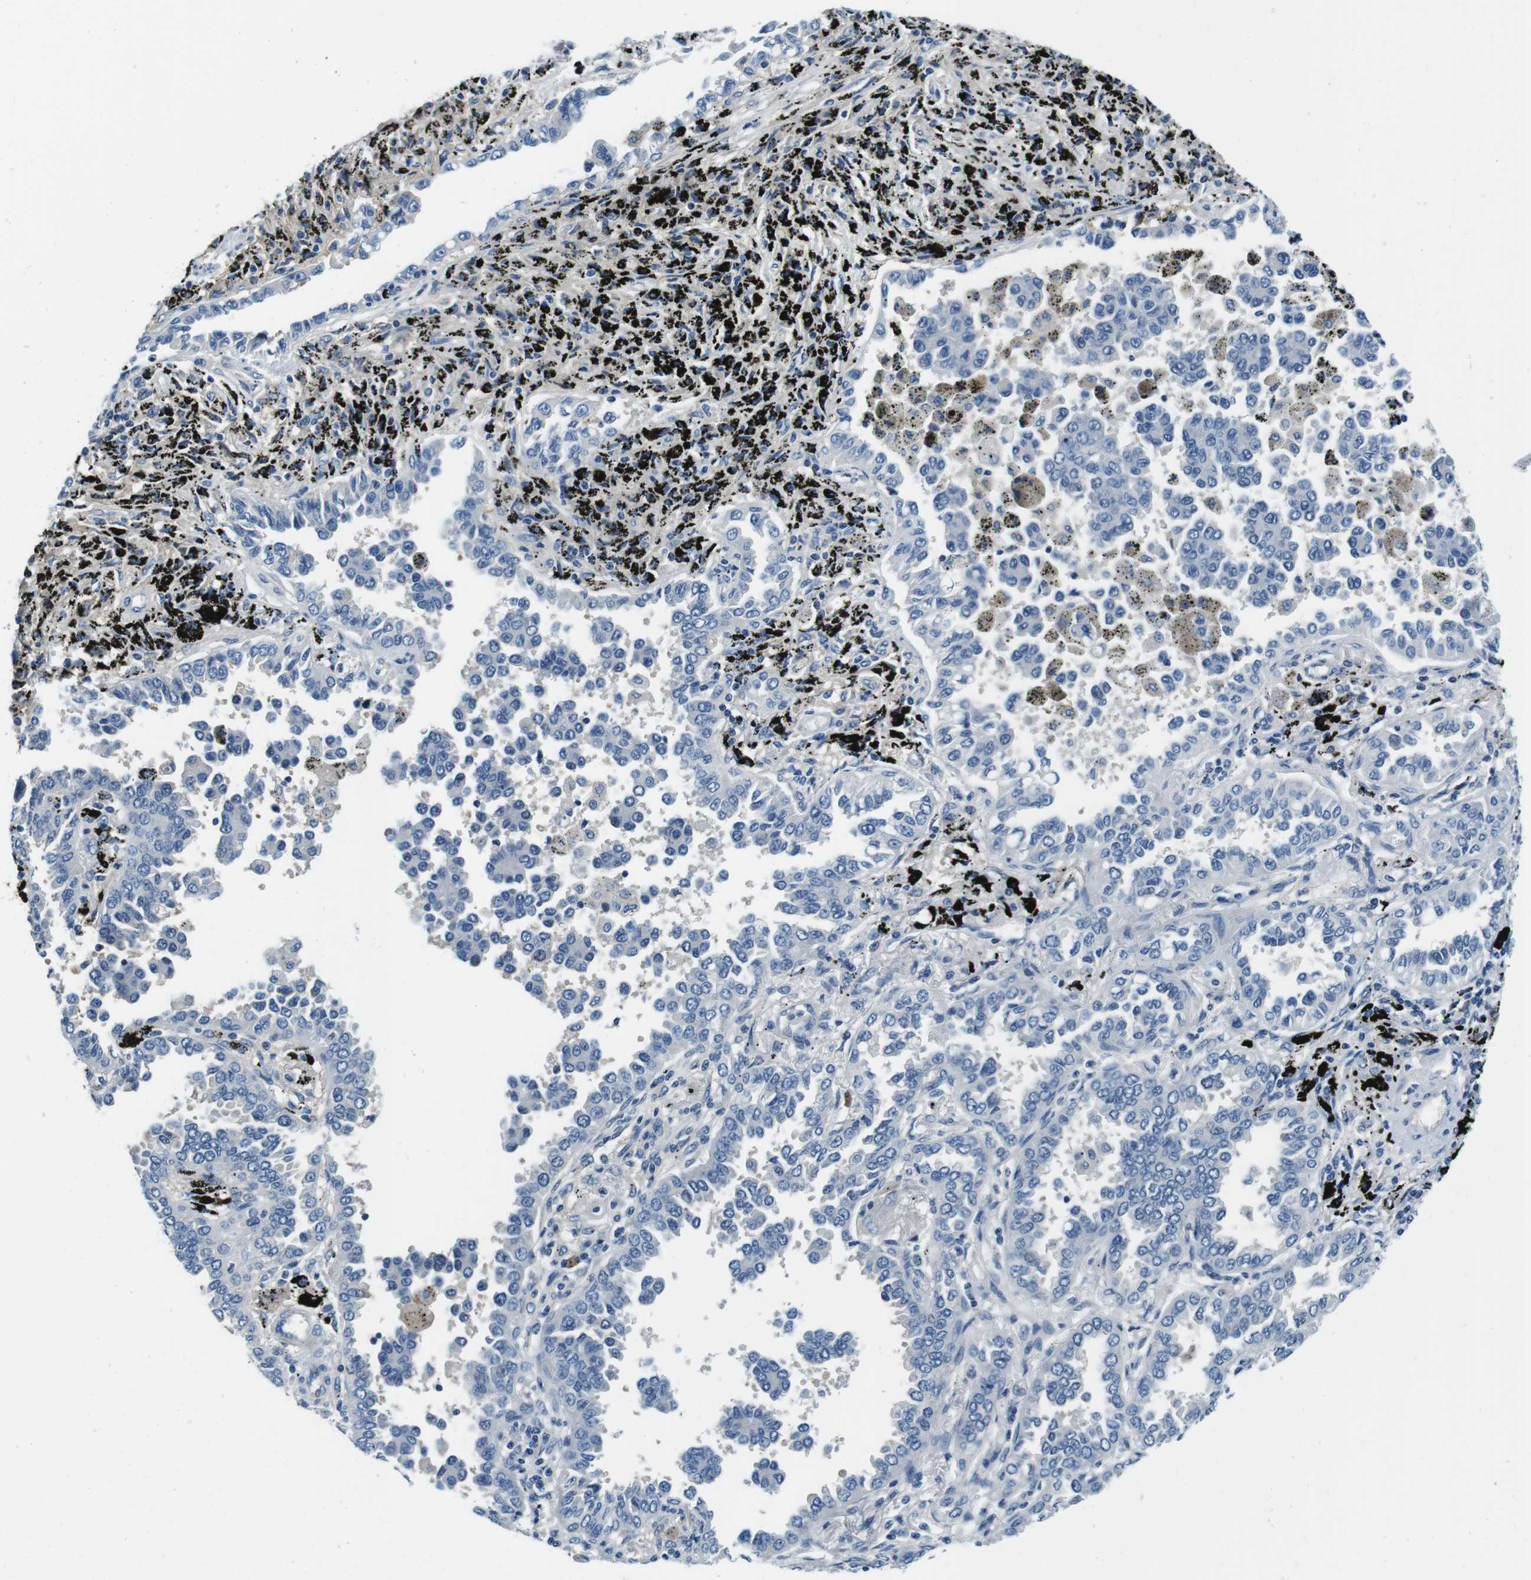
{"staining": {"intensity": "negative", "quantity": "none", "location": "none"}, "tissue": "lung cancer", "cell_type": "Tumor cells", "image_type": "cancer", "snomed": [{"axis": "morphology", "description": "Normal tissue, NOS"}, {"axis": "morphology", "description": "Adenocarcinoma, NOS"}, {"axis": "topography", "description": "Lung"}], "caption": "An immunohistochemistry histopathology image of lung adenocarcinoma is shown. There is no staining in tumor cells of lung adenocarcinoma.", "gene": "KCNJ5", "patient": {"sex": "male", "age": 59}}